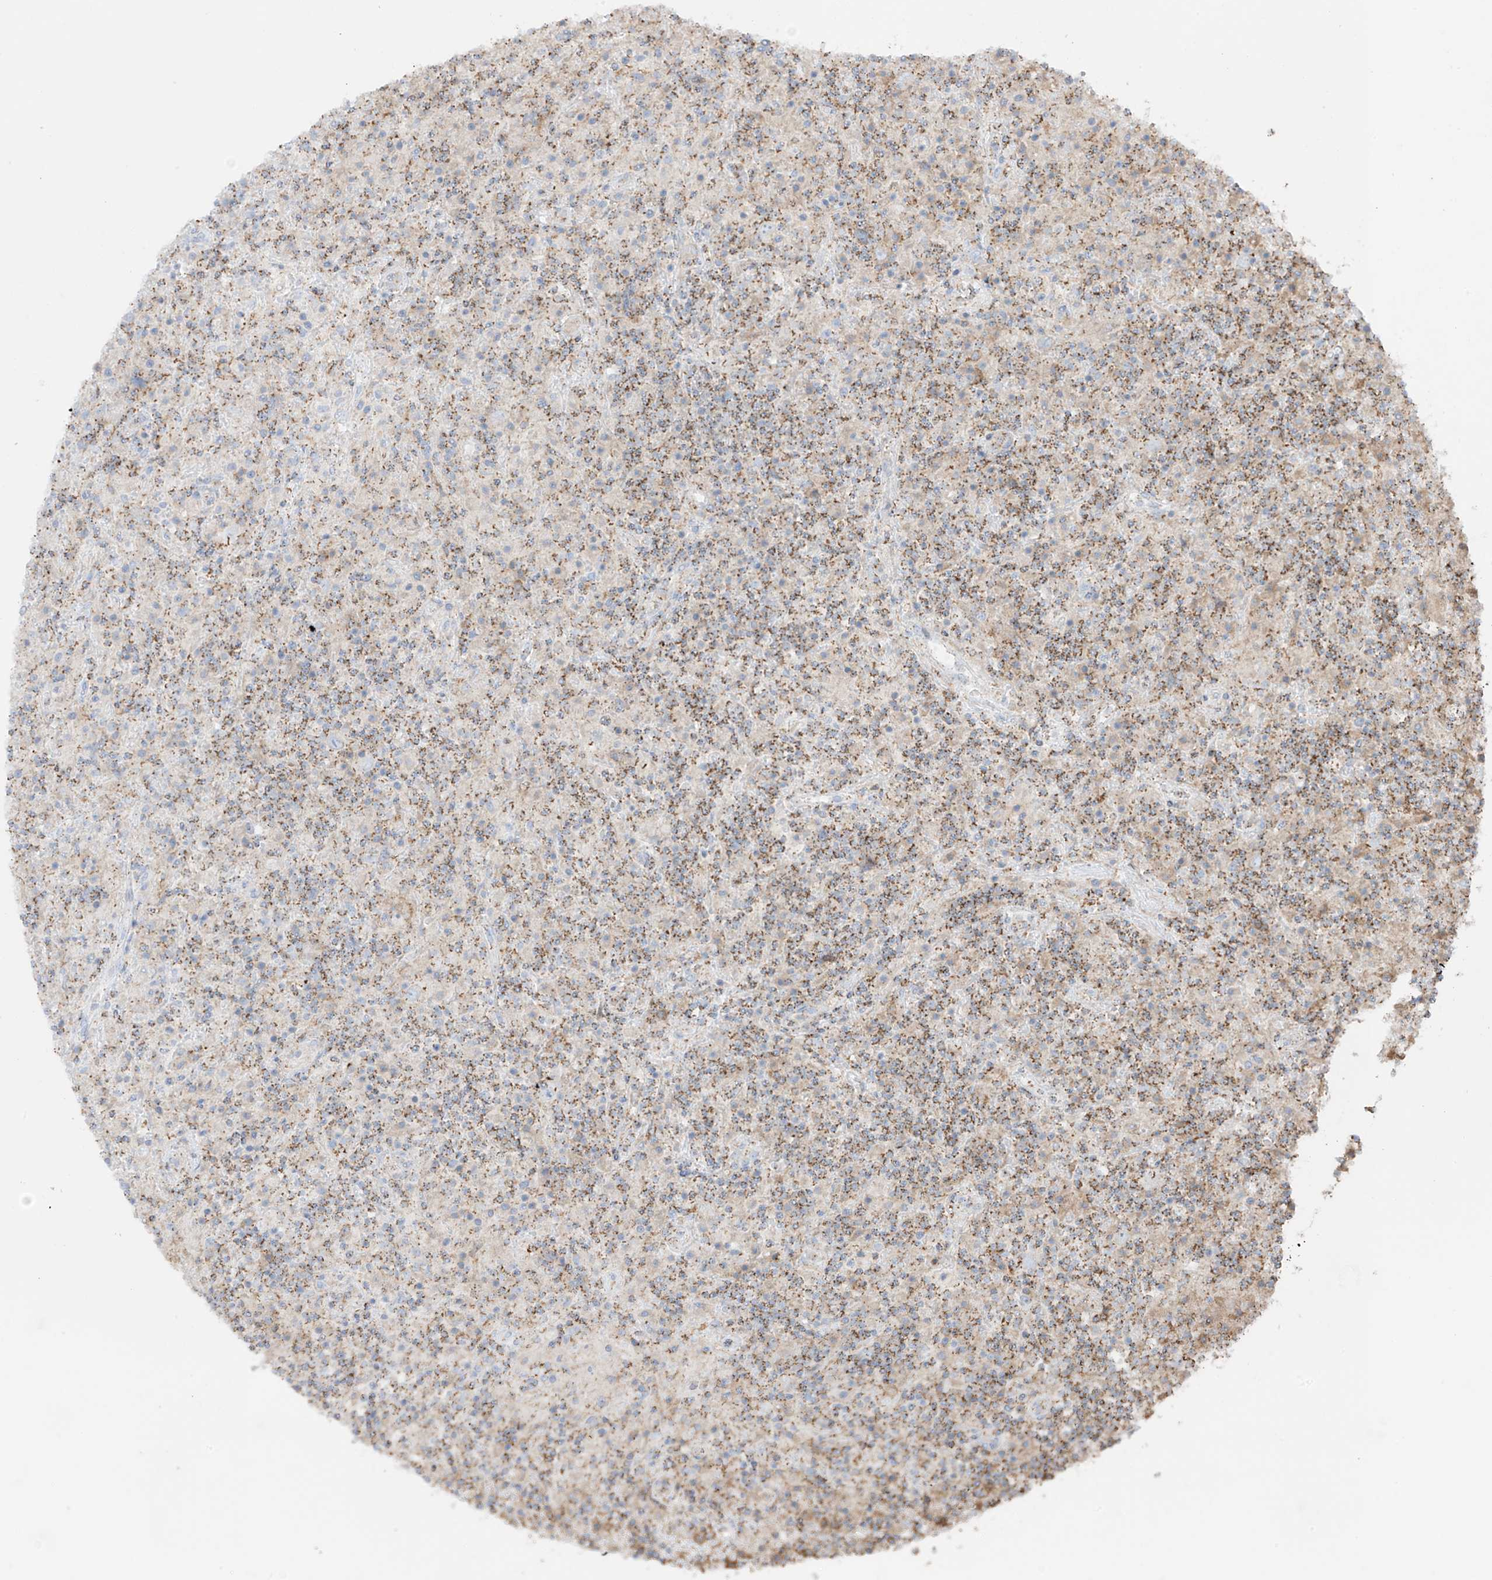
{"staining": {"intensity": "weak", "quantity": "25%-75%", "location": "cytoplasmic/membranous"}, "tissue": "lymphoma", "cell_type": "Tumor cells", "image_type": "cancer", "snomed": [{"axis": "morphology", "description": "Hodgkin's disease, NOS"}, {"axis": "topography", "description": "Lymph node"}], "caption": "Human Hodgkin's disease stained with a protein marker shows weak staining in tumor cells.", "gene": "XKR3", "patient": {"sex": "male", "age": 70}}